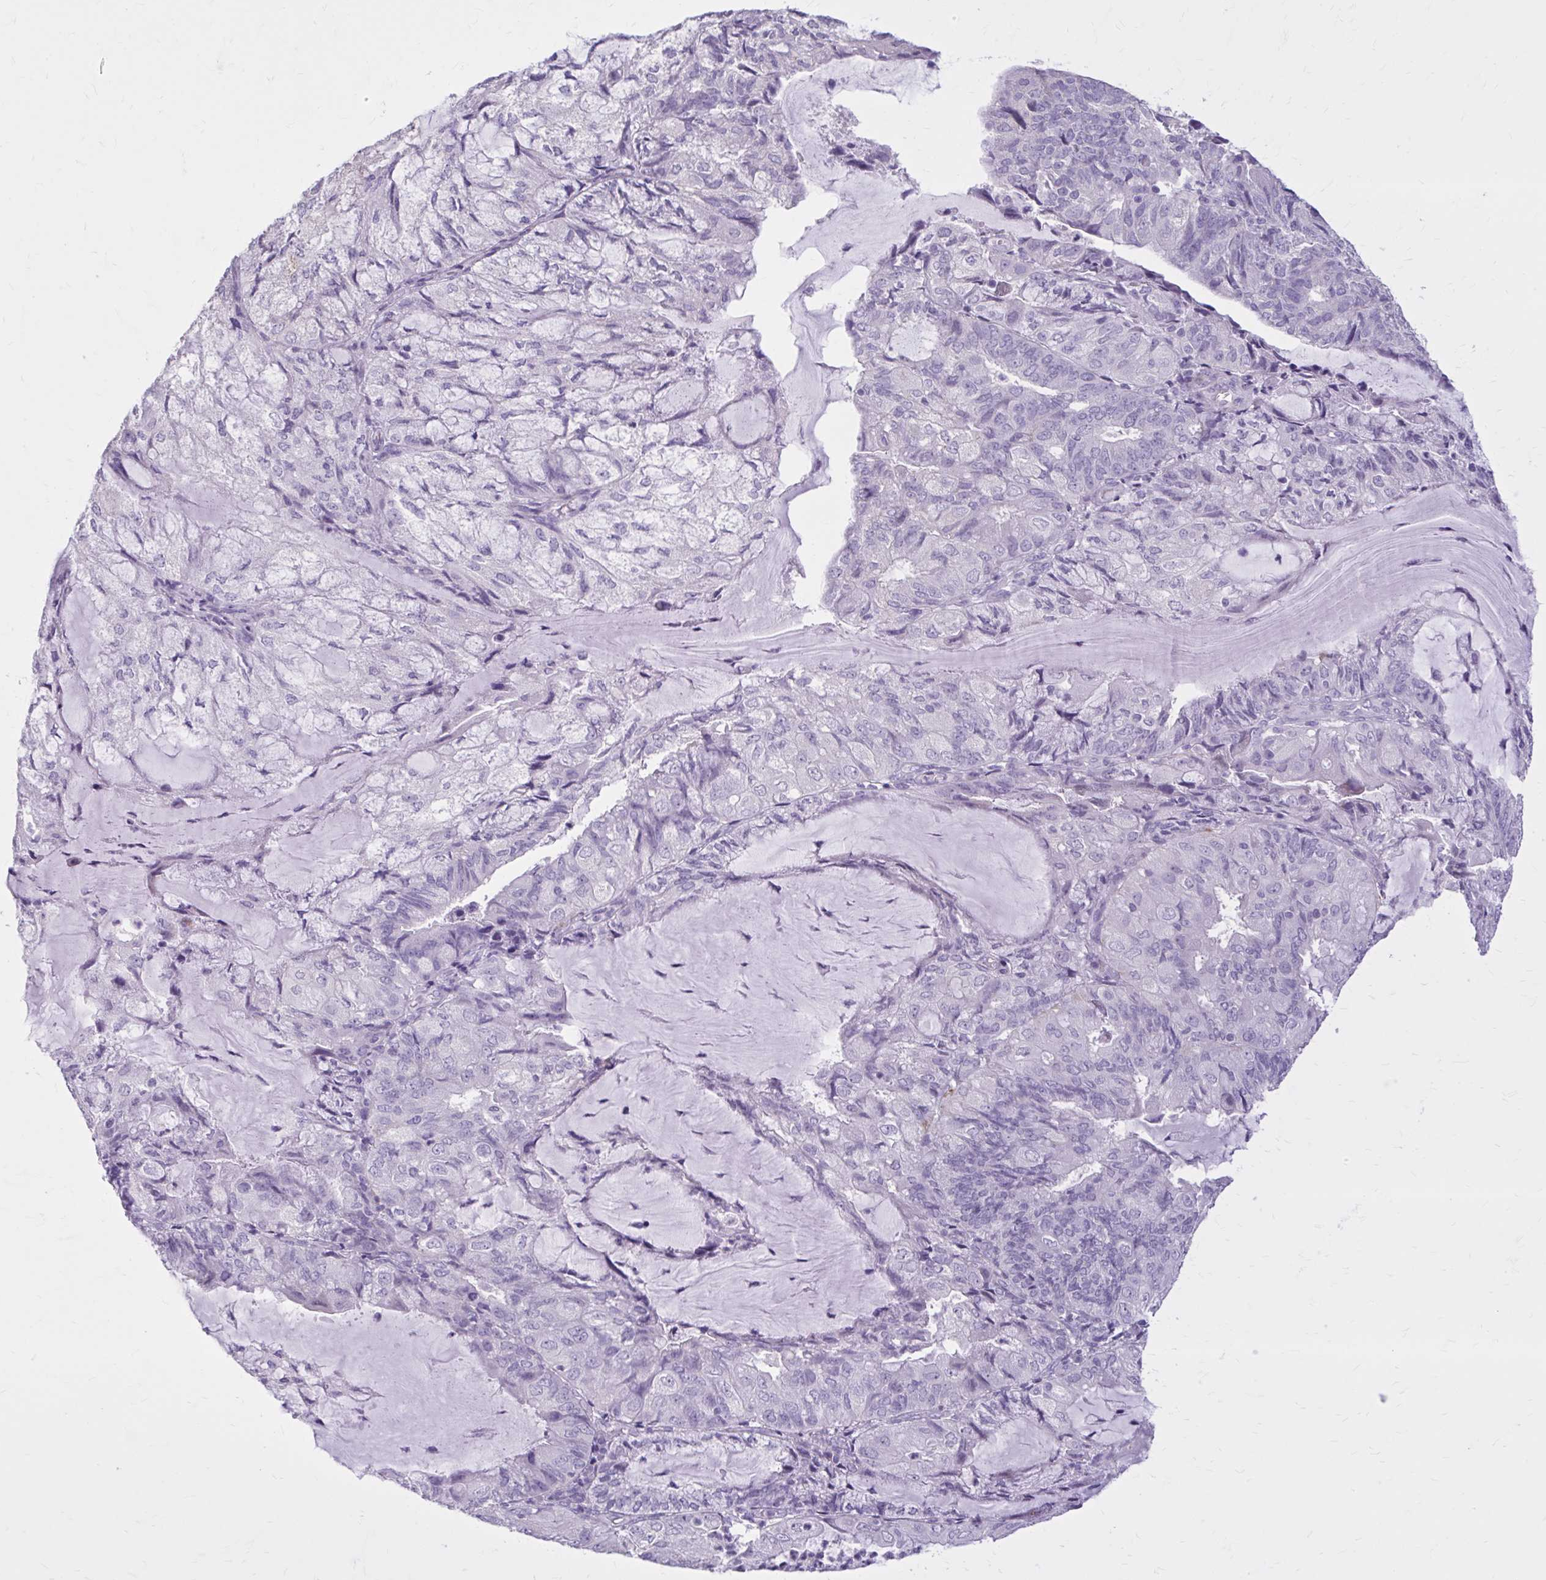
{"staining": {"intensity": "negative", "quantity": "none", "location": "none"}, "tissue": "endometrial cancer", "cell_type": "Tumor cells", "image_type": "cancer", "snomed": [{"axis": "morphology", "description": "Adenocarcinoma, NOS"}, {"axis": "topography", "description": "Endometrium"}], "caption": "IHC of endometrial cancer (adenocarcinoma) reveals no expression in tumor cells.", "gene": "OR4B1", "patient": {"sex": "female", "age": 81}}